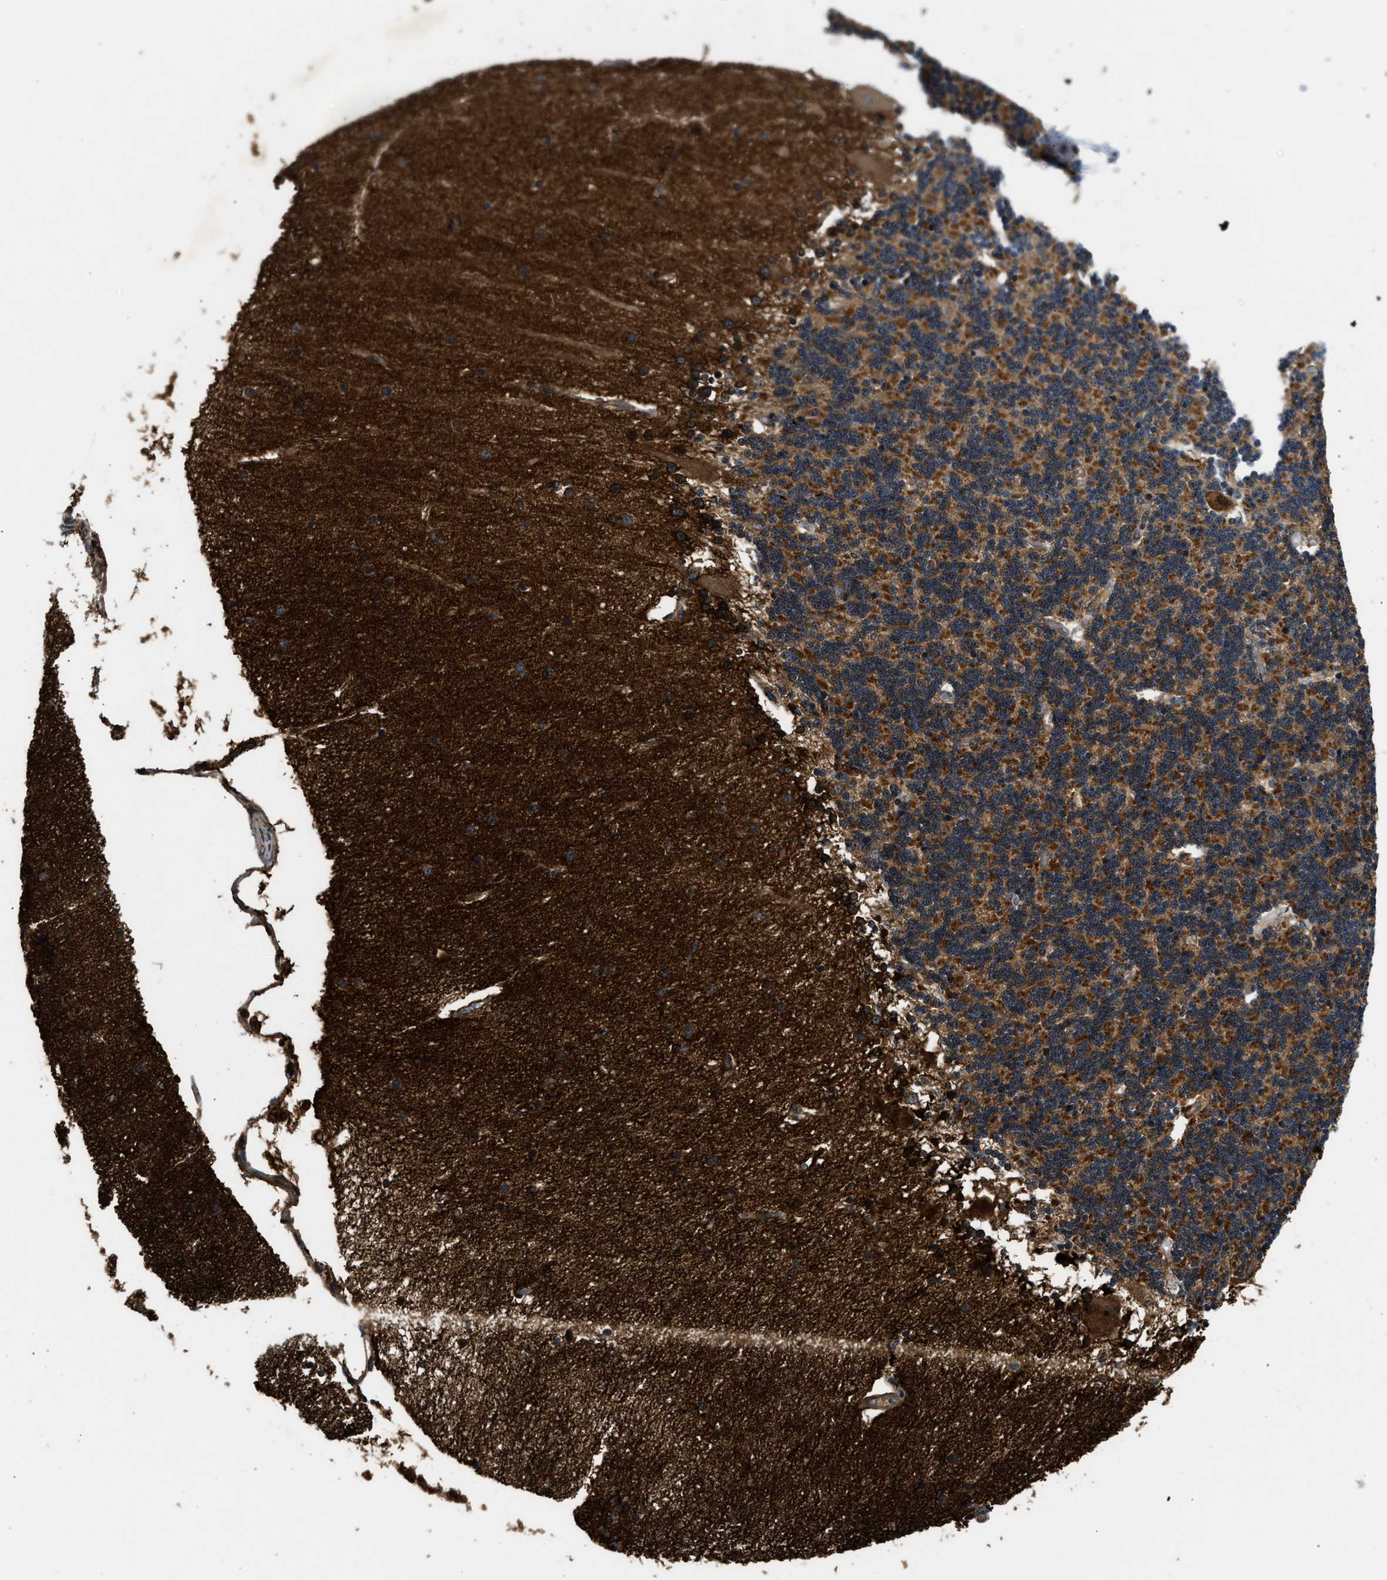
{"staining": {"intensity": "strong", "quantity": ">75%", "location": "cytoplasmic/membranous"}, "tissue": "cerebellum", "cell_type": "Cells in granular layer", "image_type": "normal", "snomed": [{"axis": "morphology", "description": "Normal tissue, NOS"}, {"axis": "topography", "description": "Cerebellum"}], "caption": "Cerebellum stained with IHC displays strong cytoplasmic/membranous expression in about >75% of cells in granular layer.", "gene": "PNPLA8", "patient": {"sex": "female", "age": 54}}